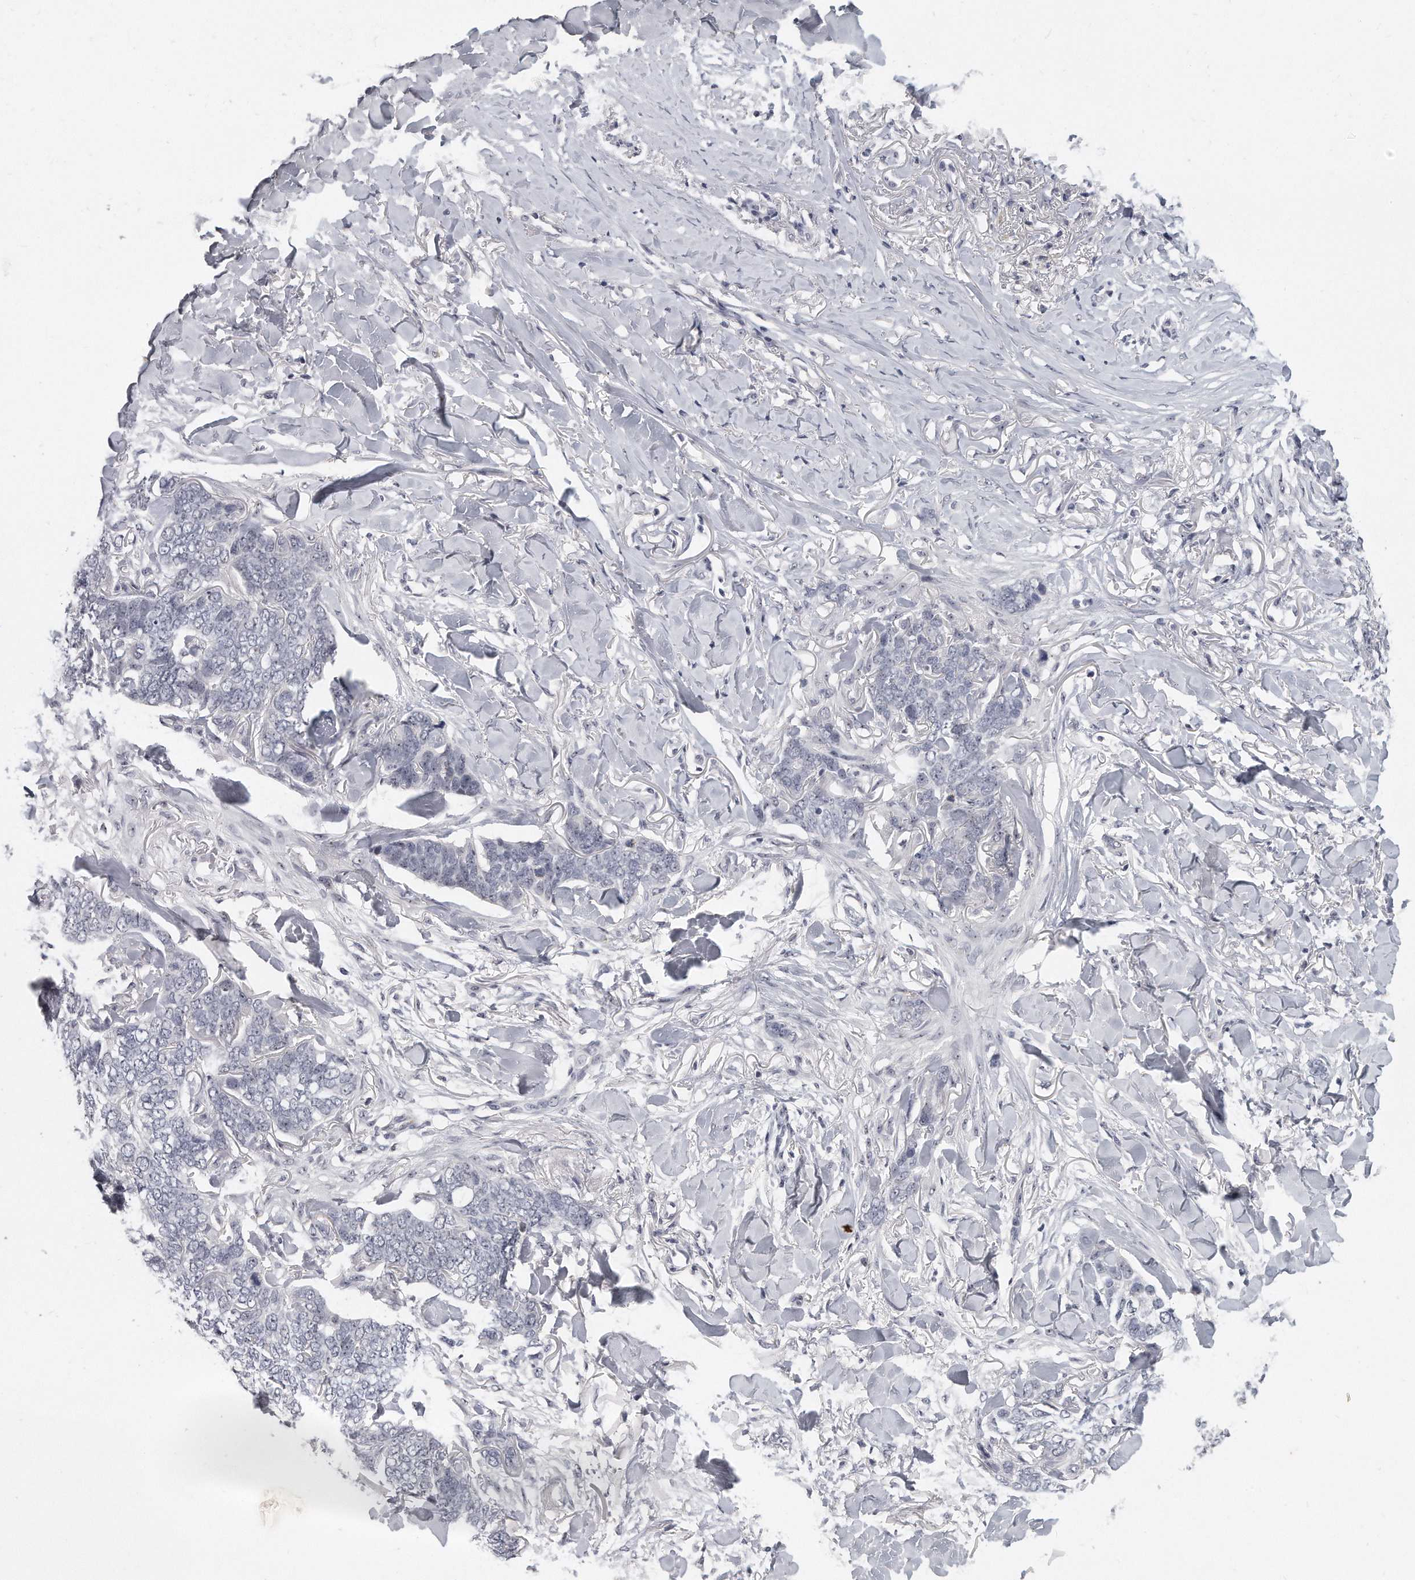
{"staining": {"intensity": "negative", "quantity": "none", "location": "none"}, "tissue": "skin cancer", "cell_type": "Tumor cells", "image_type": "cancer", "snomed": [{"axis": "morphology", "description": "Normal tissue, NOS"}, {"axis": "morphology", "description": "Basal cell carcinoma"}, {"axis": "topography", "description": "Skin"}], "caption": "Immunohistochemical staining of human skin cancer shows no significant staining in tumor cells. Nuclei are stained in blue.", "gene": "TFCP2L1", "patient": {"sex": "male", "age": 77}}